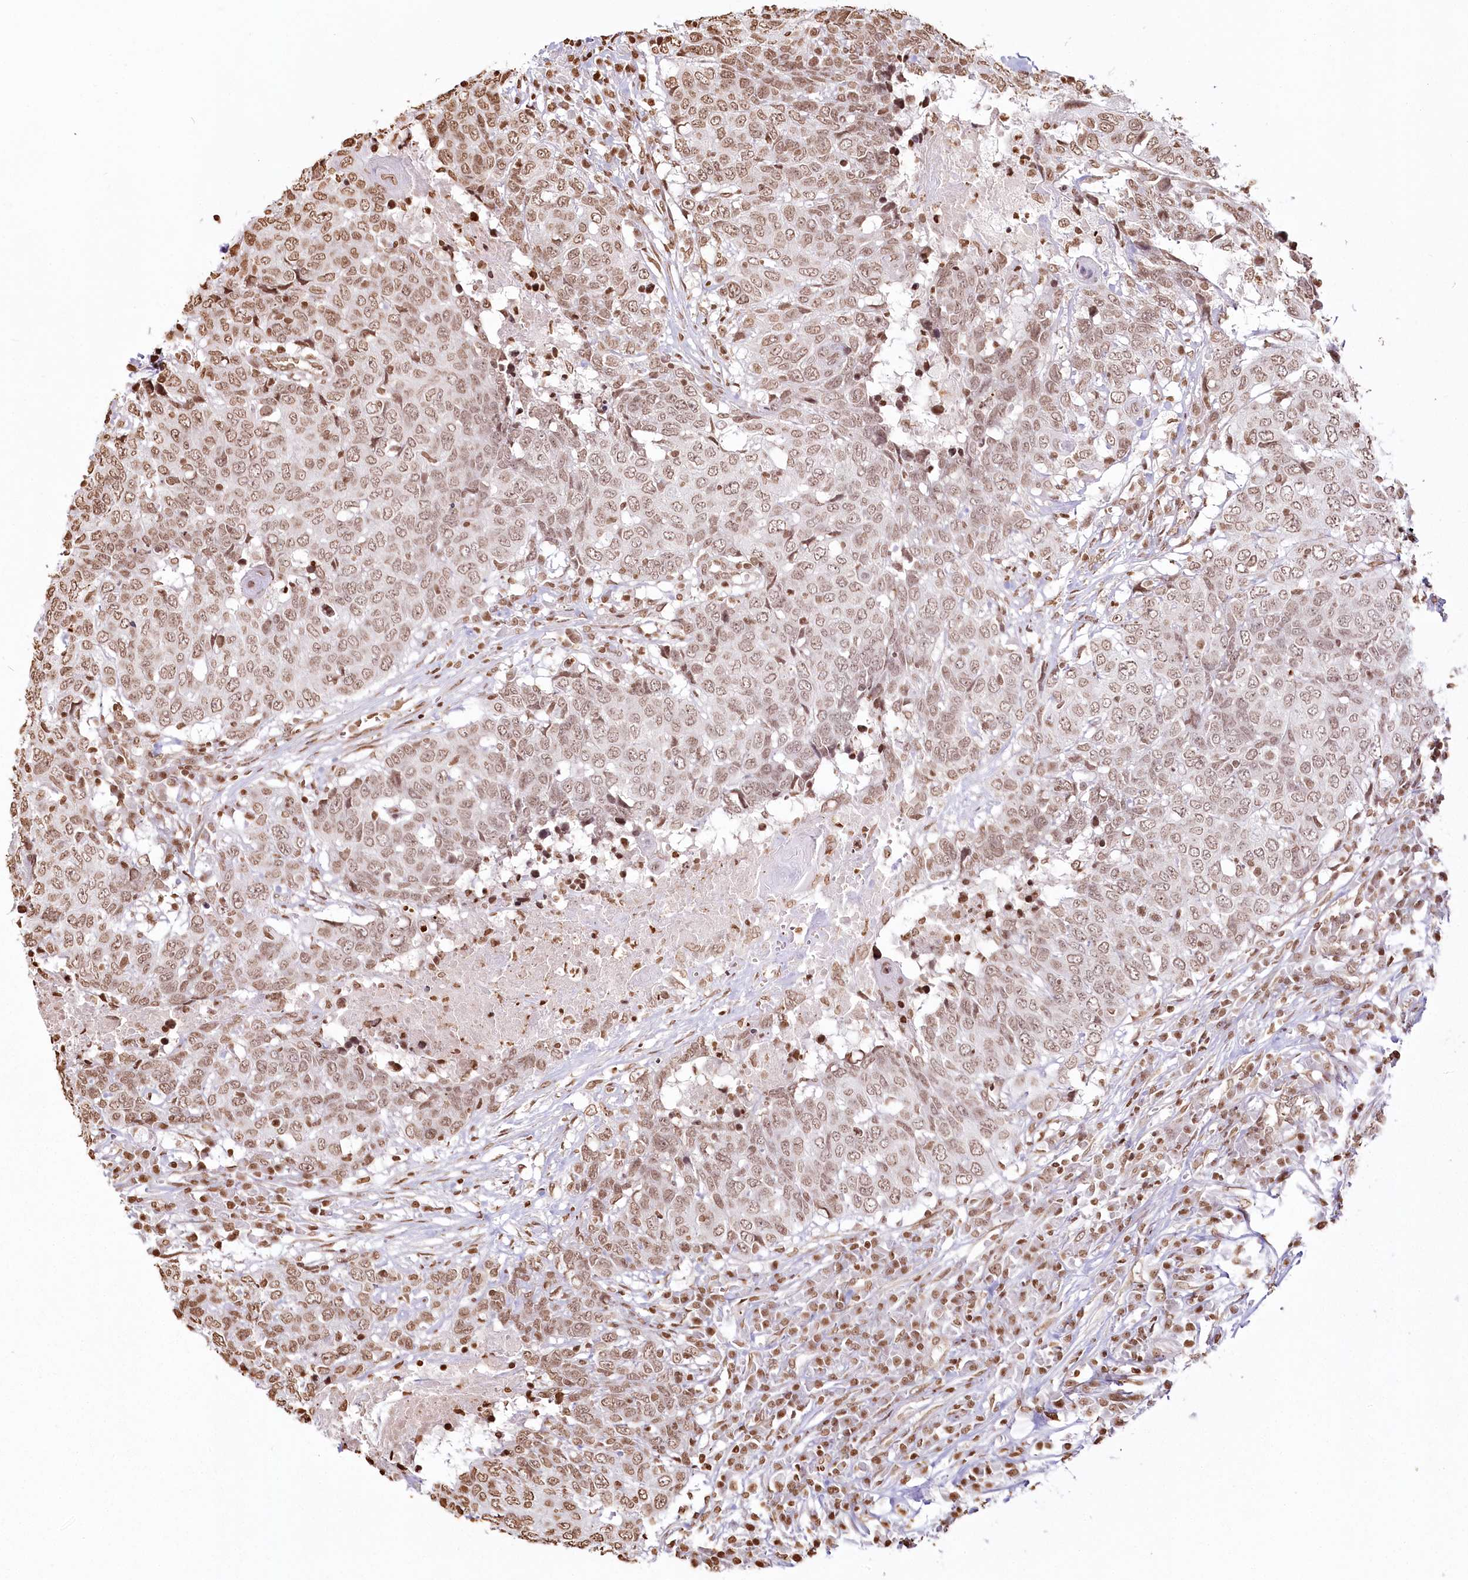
{"staining": {"intensity": "moderate", "quantity": ">75%", "location": "nuclear"}, "tissue": "head and neck cancer", "cell_type": "Tumor cells", "image_type": "cancer", "snomed": [{"axis": "morphology", "description": "Squamous cell carcinoma, NOS"}, {"axis": "topography", "description": "Head-Neck"}], "caption": "Immunohistochemical staining of human head and neck cancer (squamous cell carcinoma) displays medium levels of moderate nuclear protein expression in about >75% of tumor cells.", "gene": "FAM13A", "patient": {"sex": "male", "age": 66}}